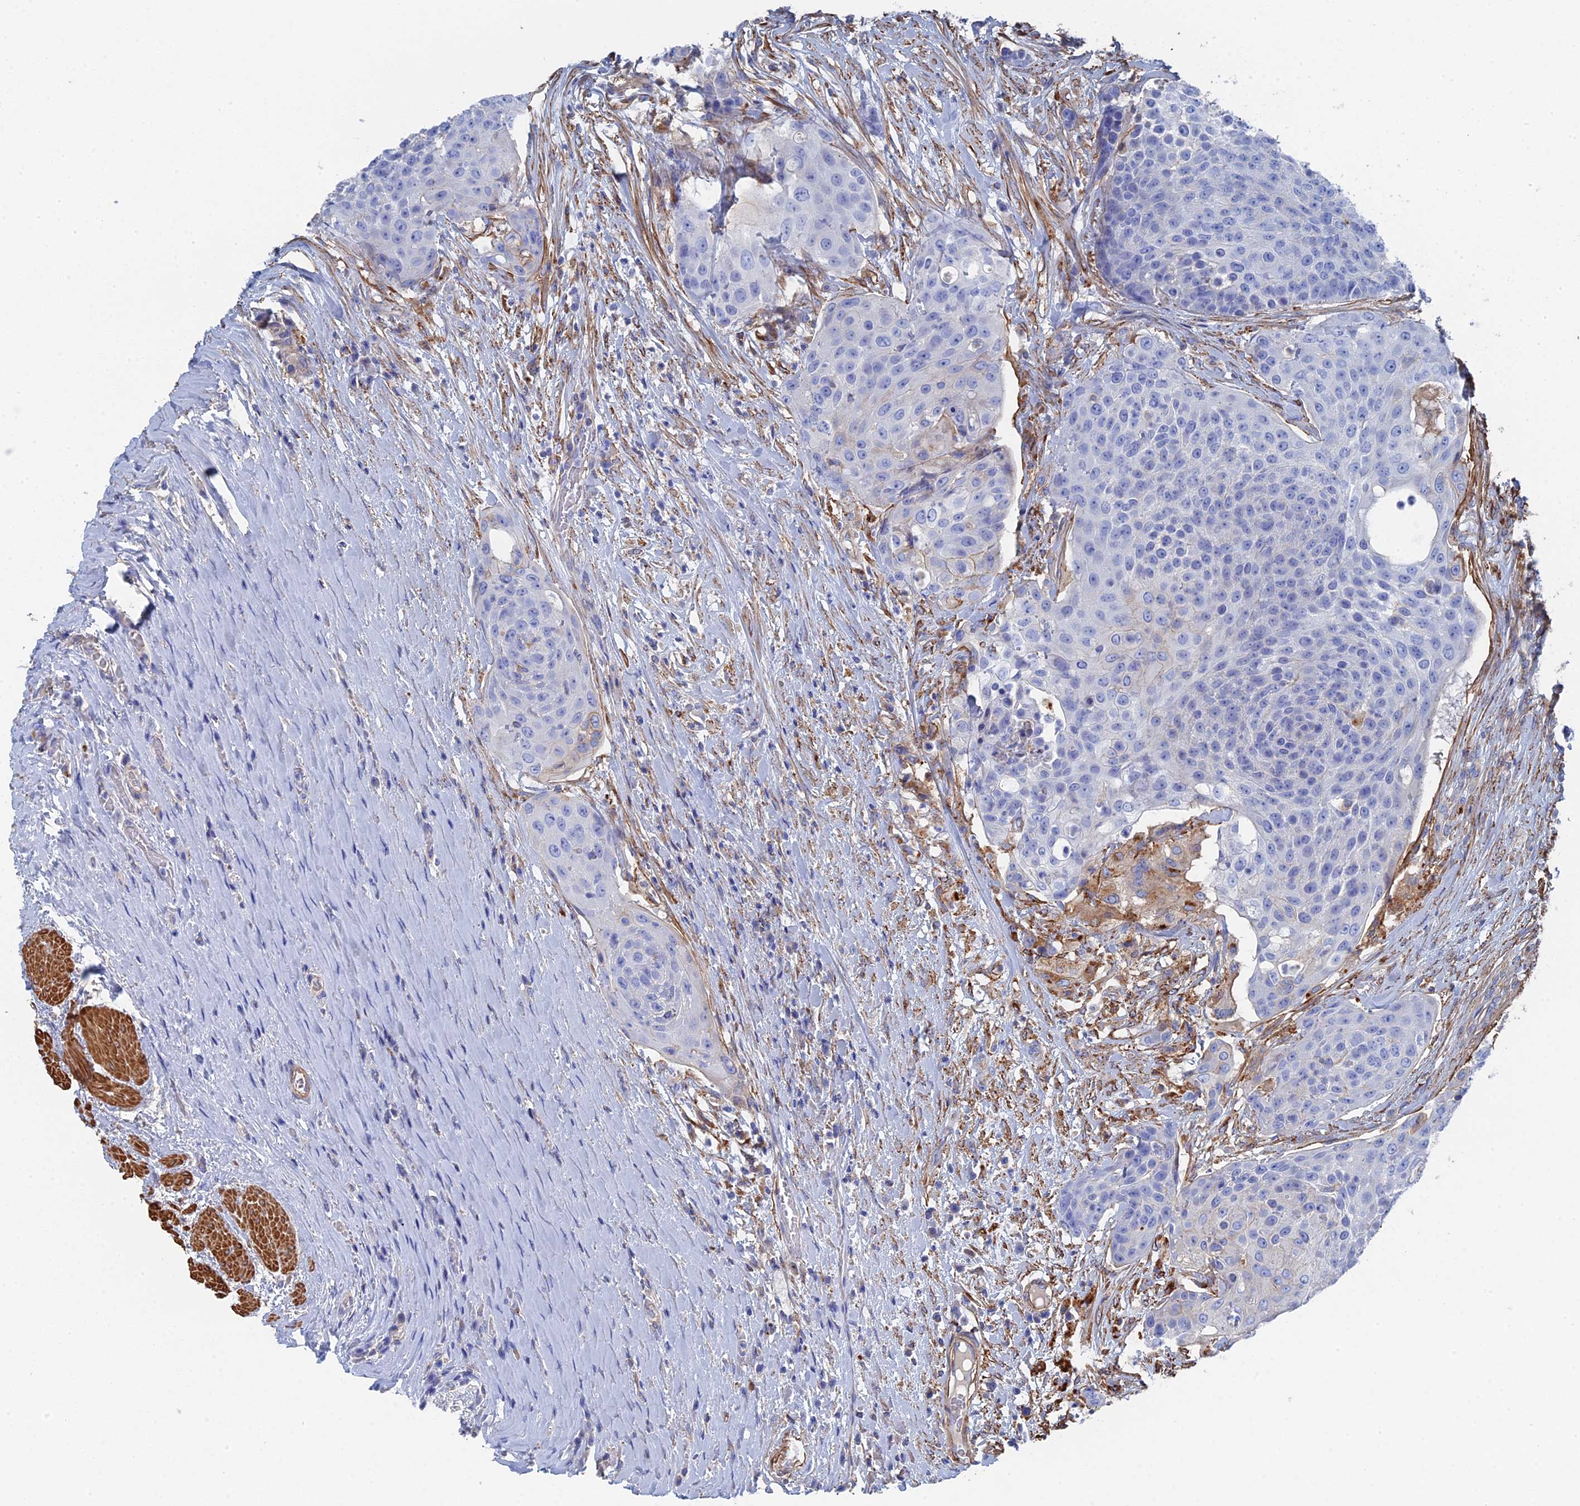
{"staining": {"intensity": "negative", "quantity": "none", "location": "none"}, "tissue": "urothelial cancer", "cell_type": "Tumor cells", "image_type": "cancer", "snomed": [{"axis": "morphology", "description": "Urothelial carcinoma, High grade"}, {"axis": "topography", "description": "Urinary bladder"}], "caption": "There is no significant positivity in tumor cells of urothelial cancer.", "gene": "STRA6", "patient": {"sex": "female", "age": 63}}